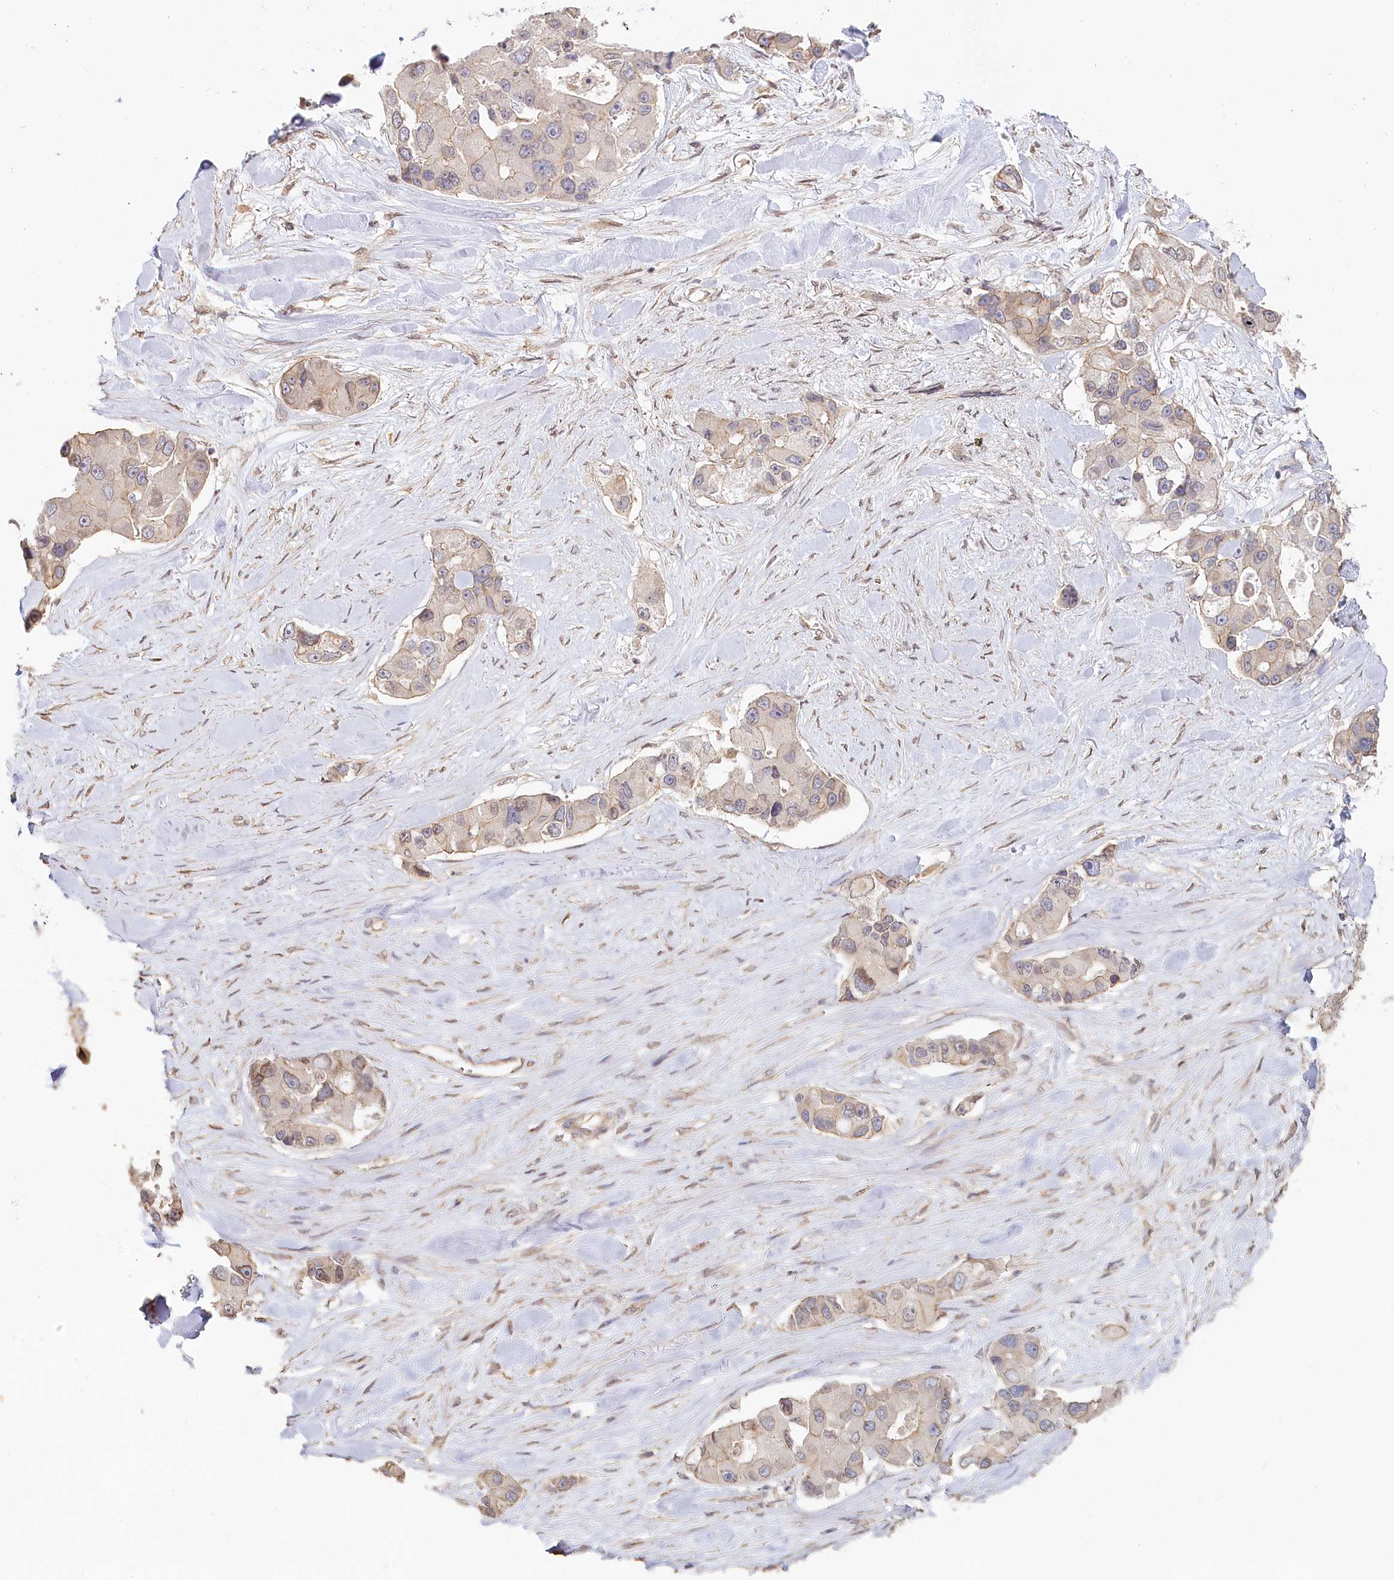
{"staining": {"intensity": "weak", "quantity": "<25%", "location": "cytoplasmic/membranous"}, "tissue": "lung cancer", "cell_type": "Tumor cells", "image_type": "cancer", "snomed": [{"axis": "morphology", "description": "Adenocarcinoma, NOS"}, {"axis": "topography", "description": "Lung"}], "caption": "An immunohistochemistry micrograph of adenocarcinoma (lung) is shown. There is no staining in tumor cells of adenocarcinoma (lung).", "gene": "TCHP", "patient": {"sex": "female", "age": 54}}